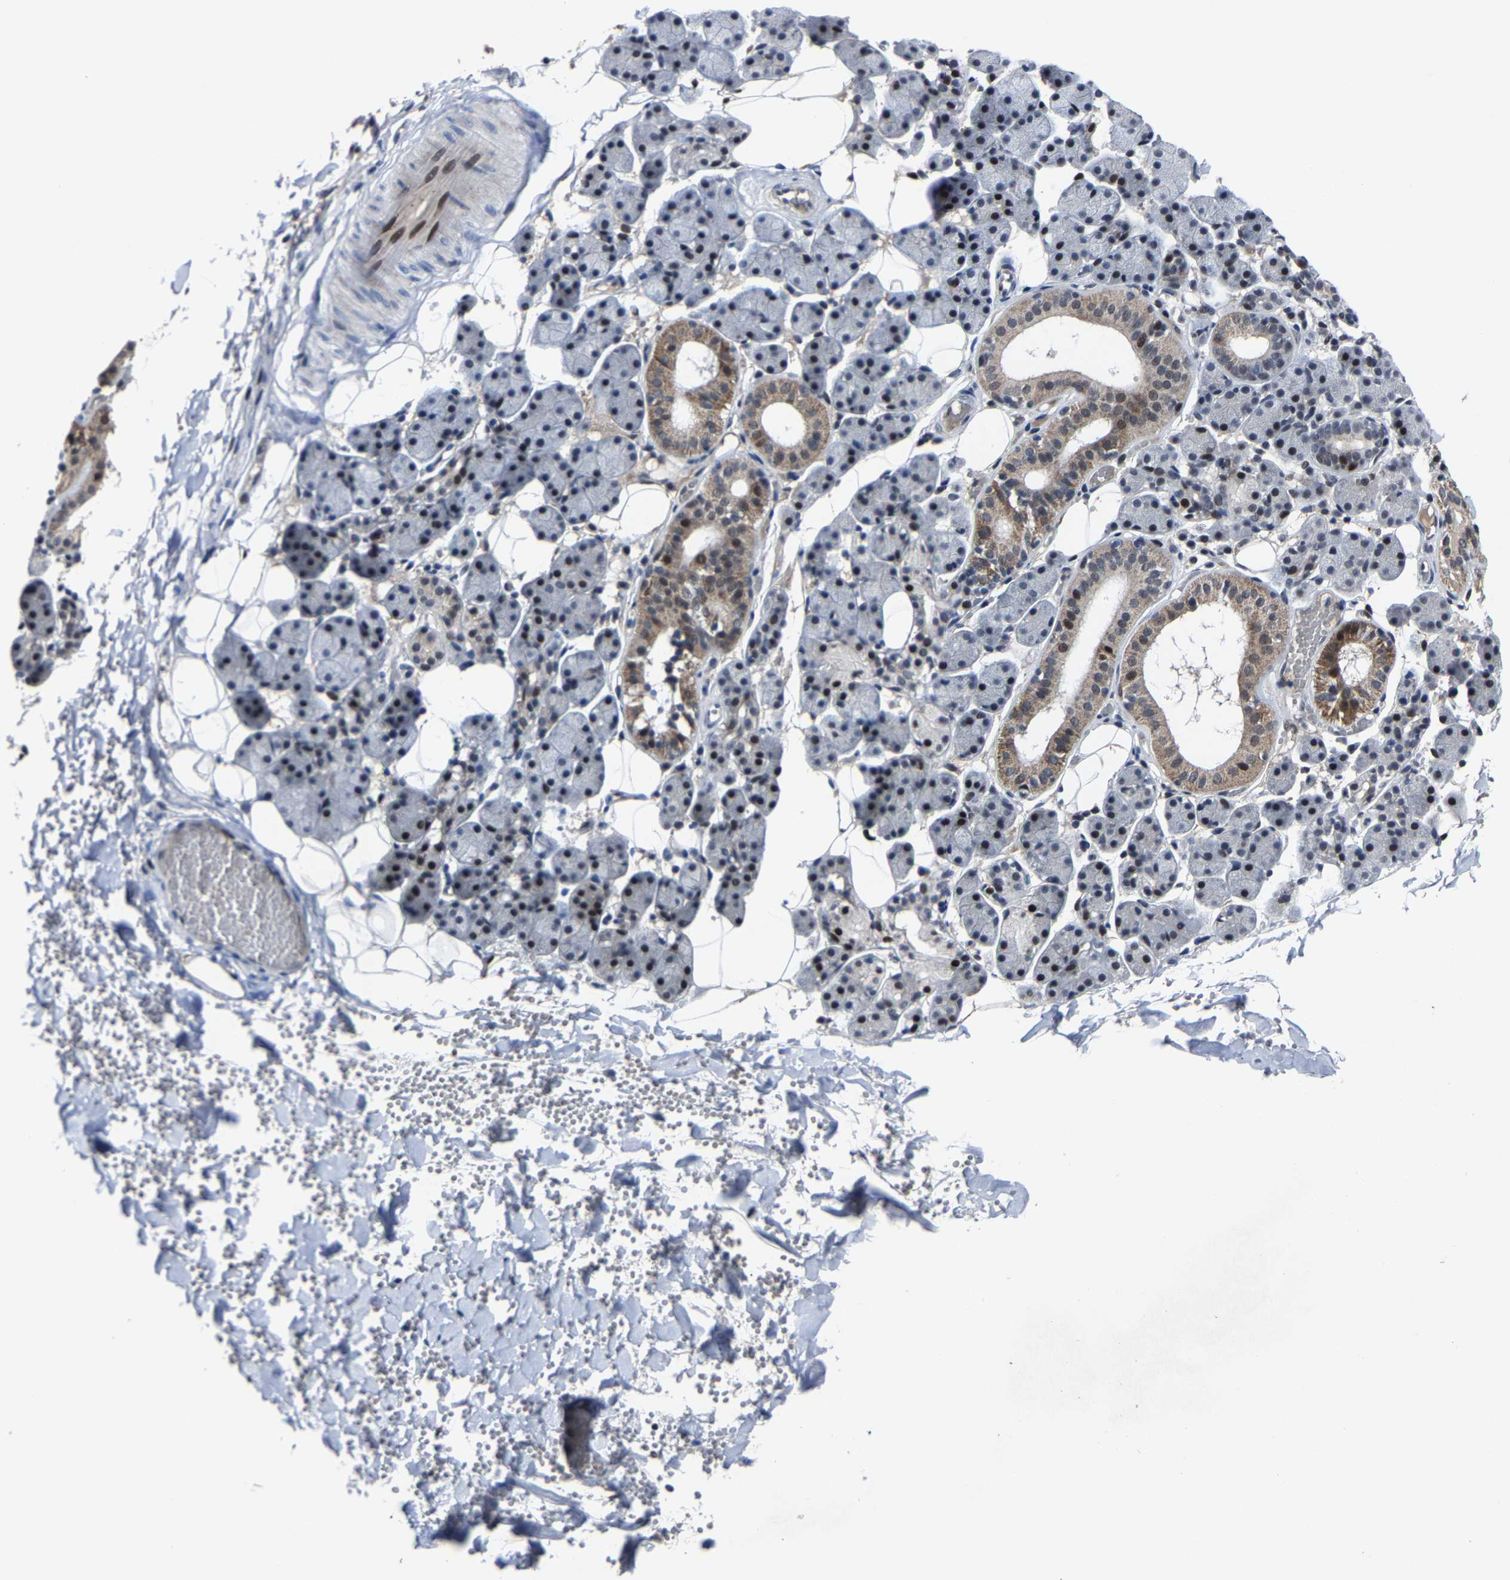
{"staining": {"intensity": "strong", "quantity": "<25%", "location": "cytoplasmic/membranous,nuclear"}, "tissue": "salivary gland", "cell_type": "Glandular cells", "image_type": "normal", "snomed": [{"axis": "morphology", "description": "Normal tissue, NOS"}, {"axis": "topography", "description": "Salivary gland"}], "caption": "High-magnification brightfield microscopy of normal salivary gland stained with DAB (3,3'-diaminobenzidine) (brown) and counterstained with hematoxylin (blue). glandular cells exhibit strong cytoplasmic/membranous,nuclear positivity is appreciated in approximately<25% of cells.", "gene": "LSM8", "patient": {"sex": "female", "age": 33}}